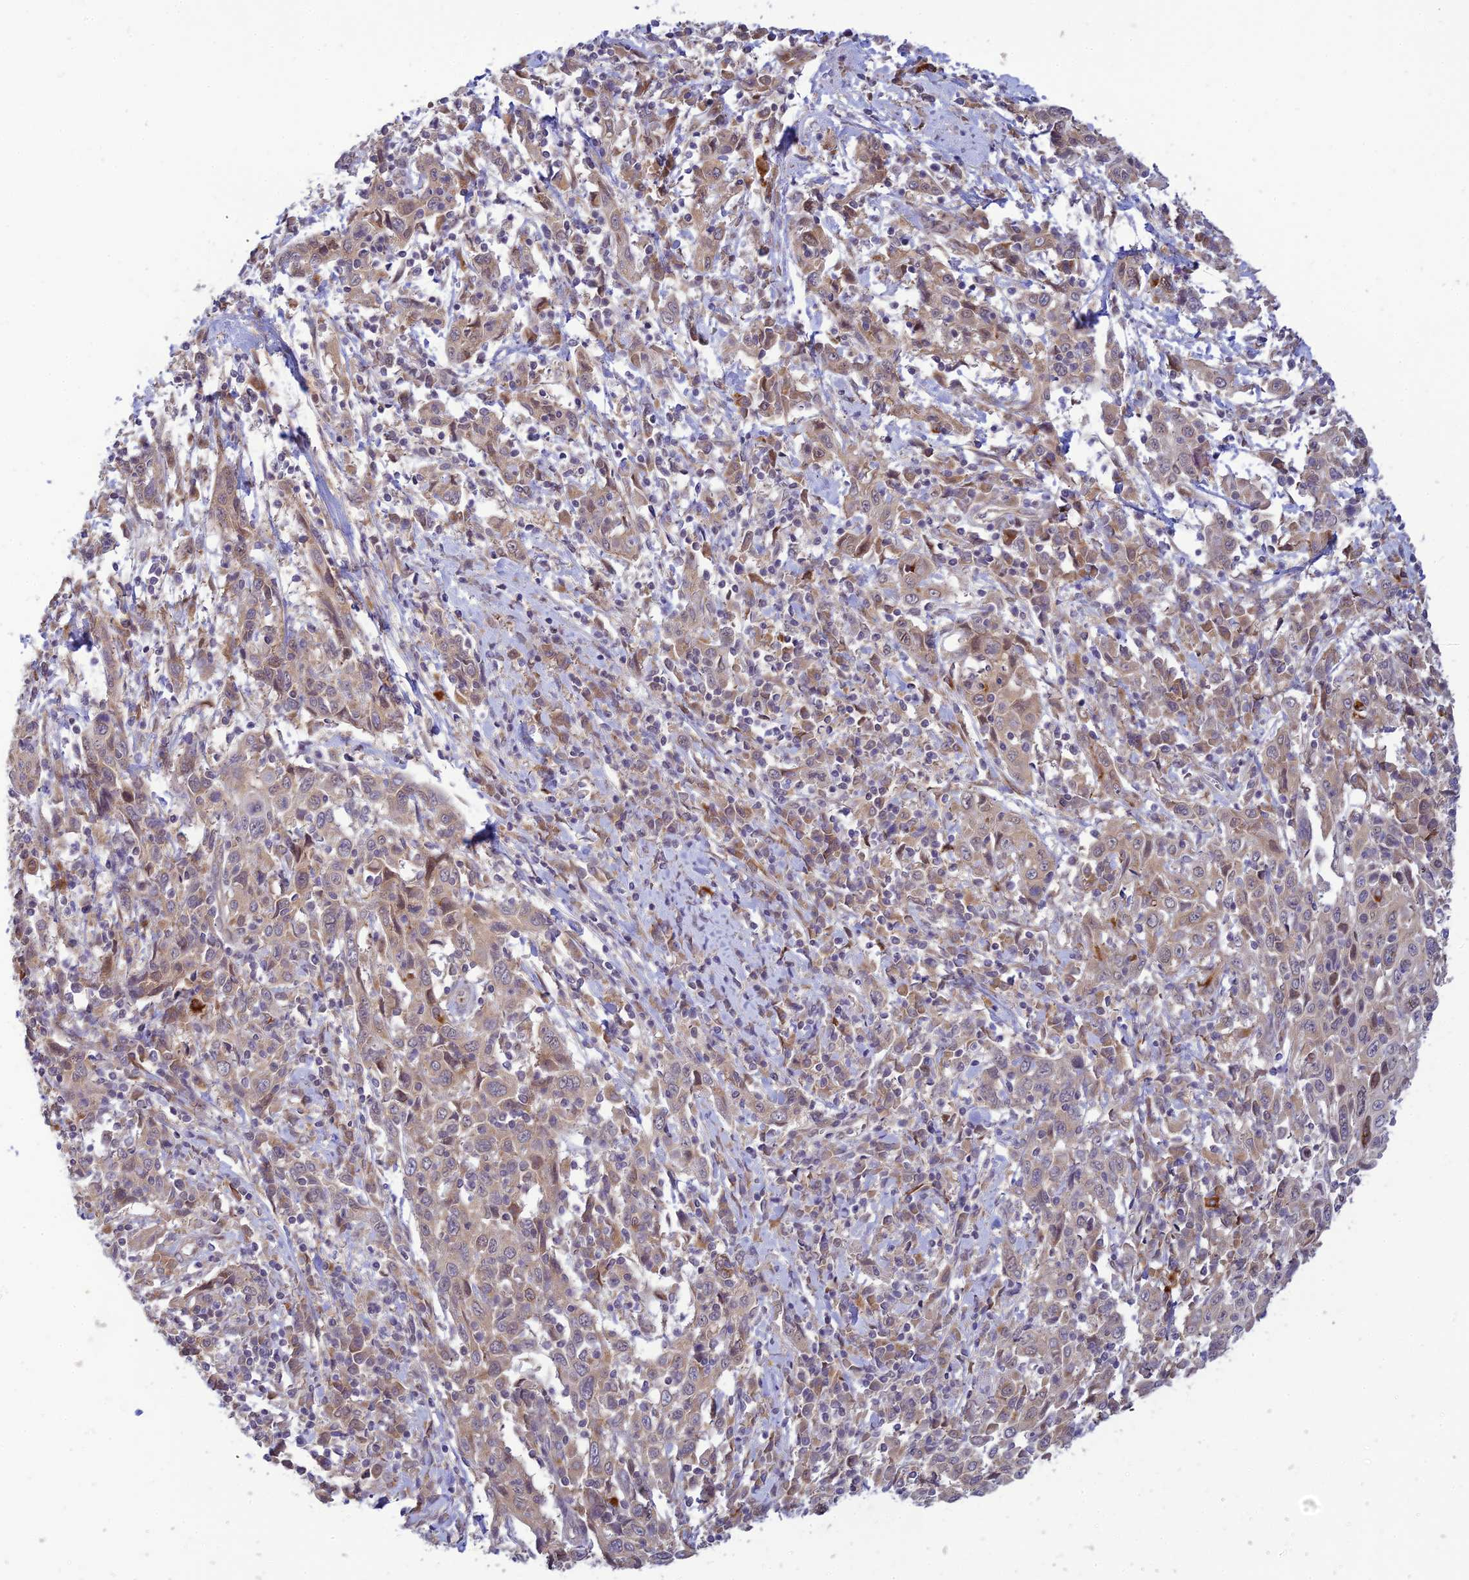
{"staining": {"intensity": "weak", "quantity": "25%-75%", "location": "cytoplasmic/membranous"}, "tissue": "cervical cancer", "cell_type": "Tumor cells", "image_type": "cancer", "snomed": [{"axis": "morphology", "description": "Squamous cell carcinoma, NOS"}, {"axis": "topography", "description": "Cervix"}], "caption": "Brown immunohistochemical staining in cervical squamous cell carcinoma demonstrates weak cytoplasmic/membranous staining in approximately 25%-75% of tumor cells.", "gene": "SKIC8", "patient": {"sex": "female", "age": 46}}